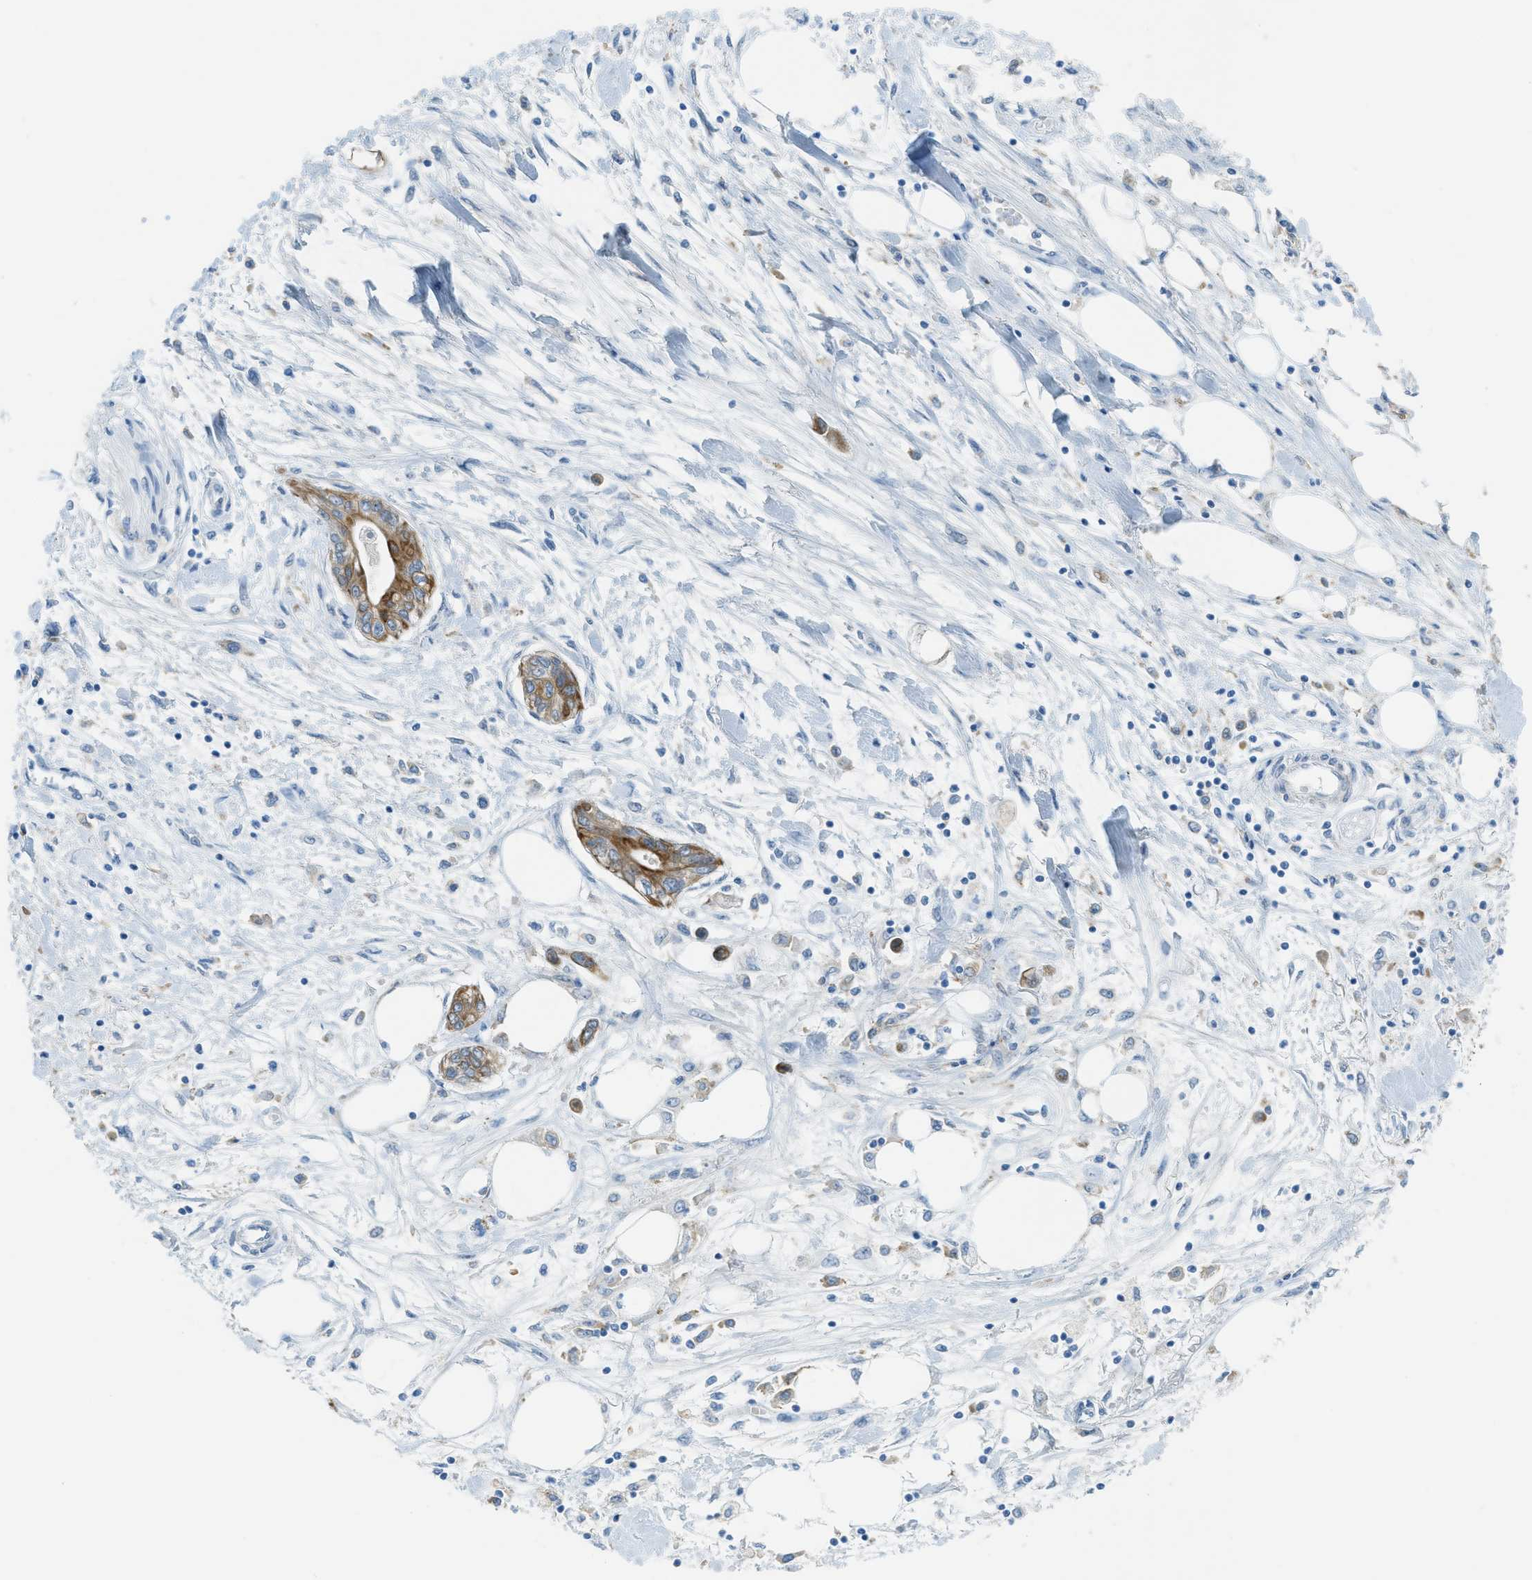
{"staining": {"intensity": "strong", "quantity": ">75%", "location": "cytoplasmic/membranous"}, "tissue": "pancreatic cancer", "cell_type": "Tumor cells", "image_type": "cancer", "snomed": [{"axis": "morphology", "description": "Adenocarcinoma, NOS"}, {"axis": "topography", "description": "Pancreas"}], "caption": "This is an image of immunohistochemistry (IHC) staining of pancreatic cancer, which shows strong expression in the cytoplasmic/membranous of tumor cells.", "gene": "KLHL8", "patient": {"sex": "female", "age": 77}}